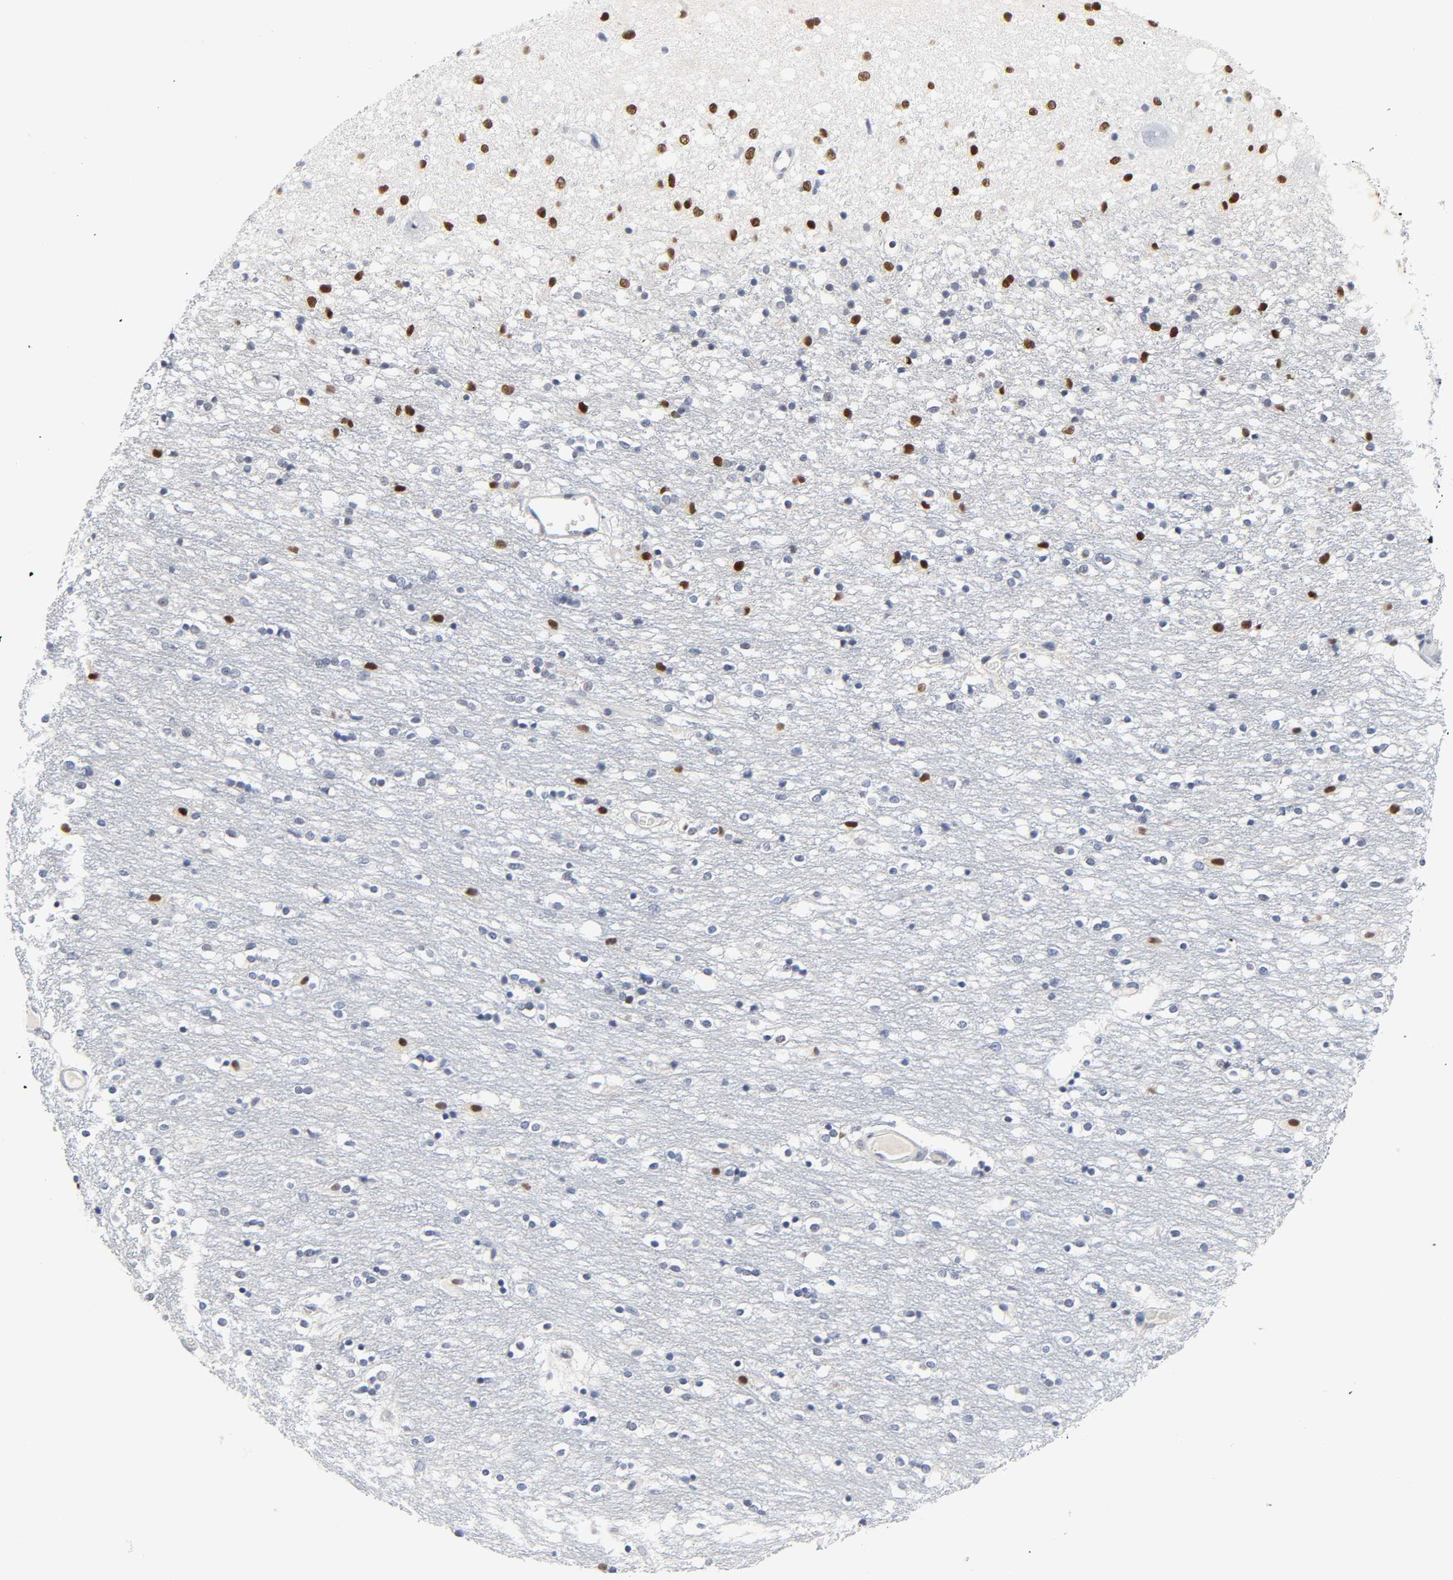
{"staining": {"intensity": "strong", "quantity": "25%-75%", "location": "nuclear"}, "tissue": "caudate", "cell_type": "Glial cells", "image_type": "normal", "snomed": [{"axis": "morphology", "description": "Normal tissue, NOS"}, {"axis": "topography", "description": "Lateral ventricle wall"}], "caption": "DAB (3,3'-diaminobenzidine) immunohistochemical staining of unremarkable human caudate displays strong nuclear protein expression in about 25%-75% of glial cells. (Brightfield microscopy of DAB IHC at high magnification).", "gene": "SALL2", "patient": {"sex": "female", "age": 54}}